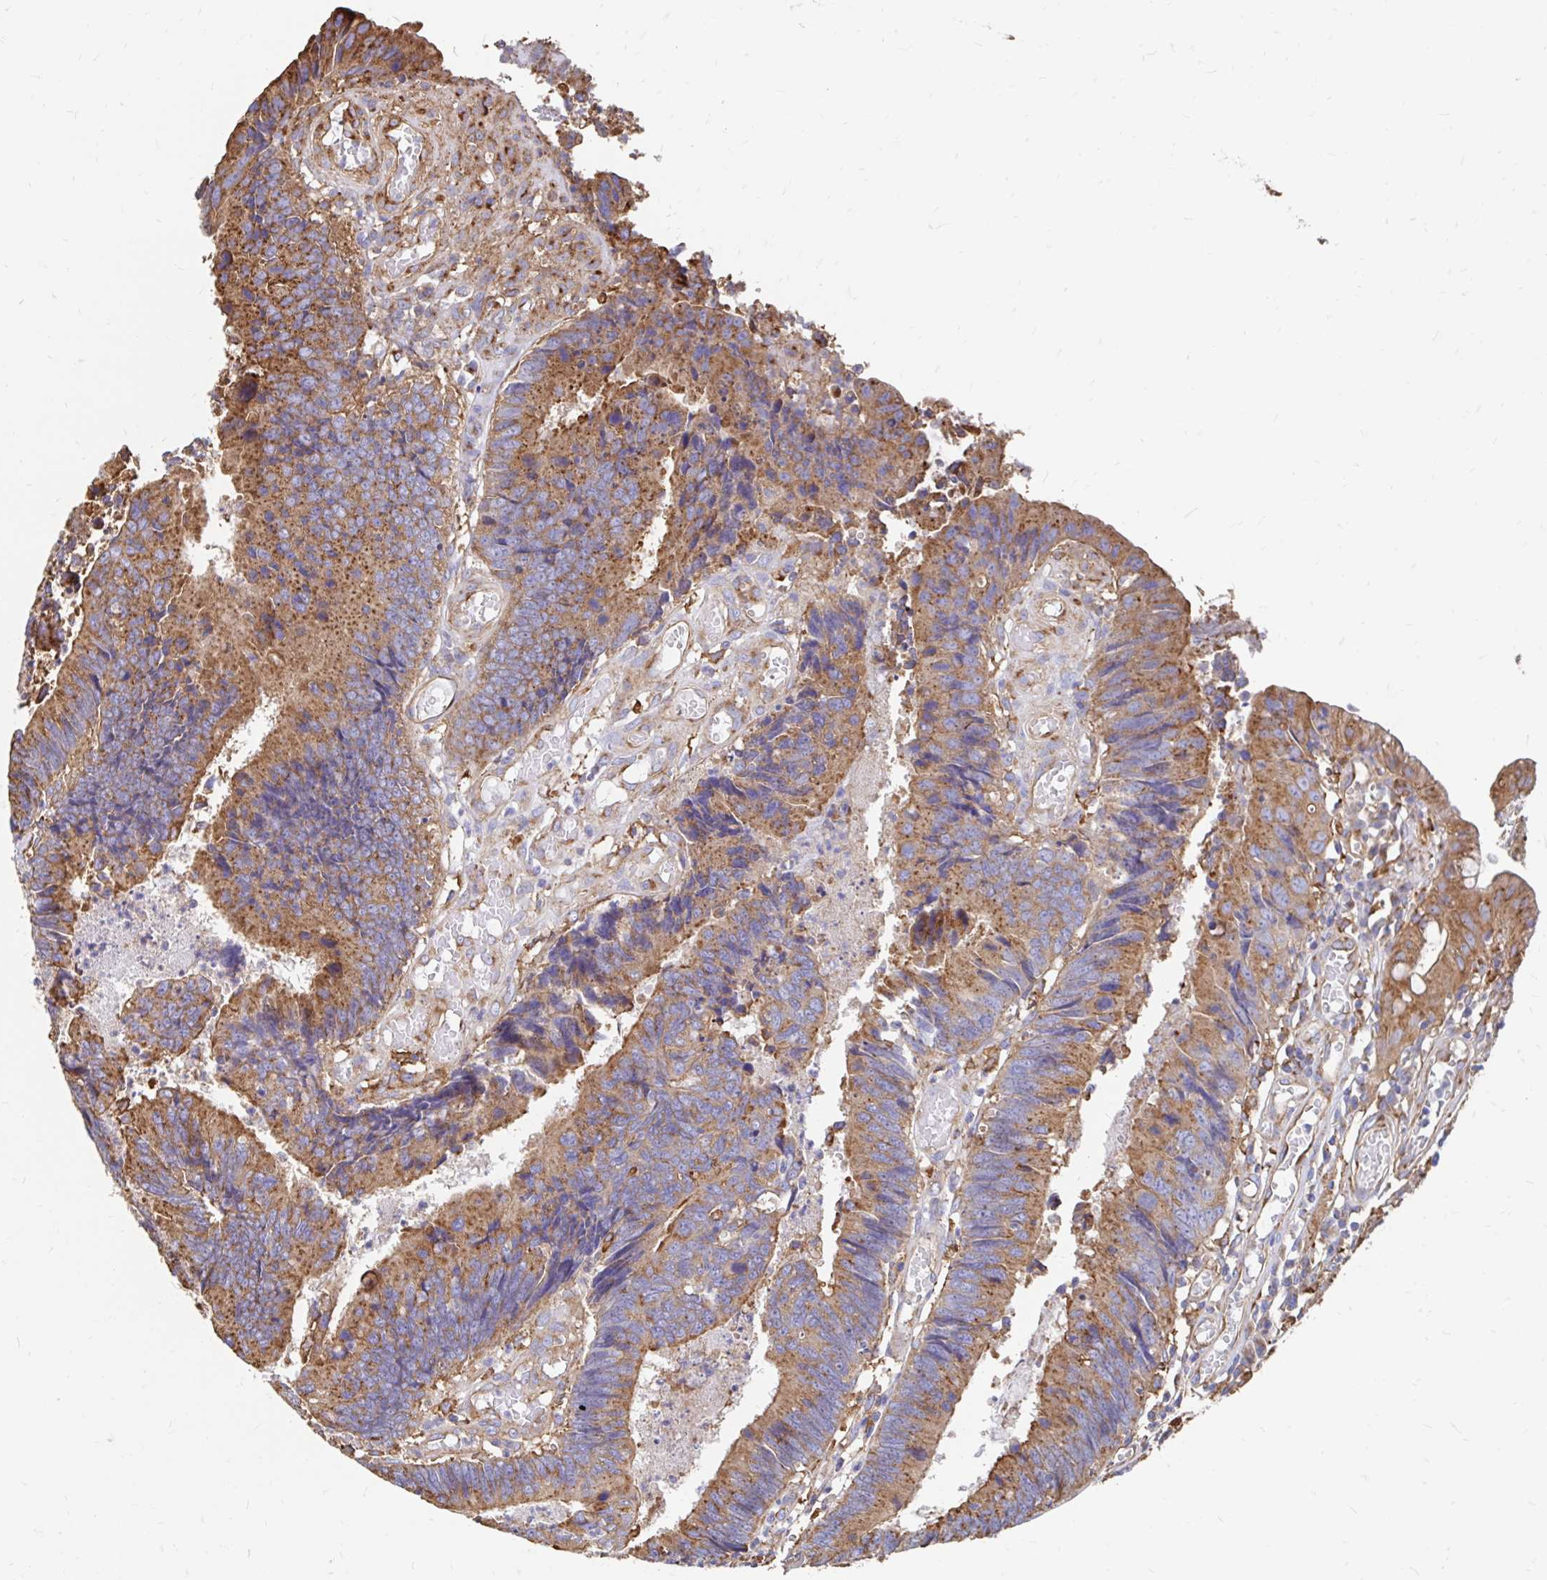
{"staining": {"intensity": "moderate", "quantity": ">75%", "location": "cytoplasmic/membranous"}, "tissue": "colorectal cancer", "cell_type": "Tumor cells", "image_type": "cancer", "snomed": [{"axis": "morphology", "description": "Adenocarcinoma, NOS"}, {"axis": "topography", "description": "Colon"}], "caption": "An immunohistochemistry image of neoplastic tissue is shown. Protein staining in brown highlights moderate cytoplasmic/membranous positivity in colorectal adenocarcinoma within tumor cells.", "gene": "CLTC", "patient": {"sex": "female", "age": 67}}